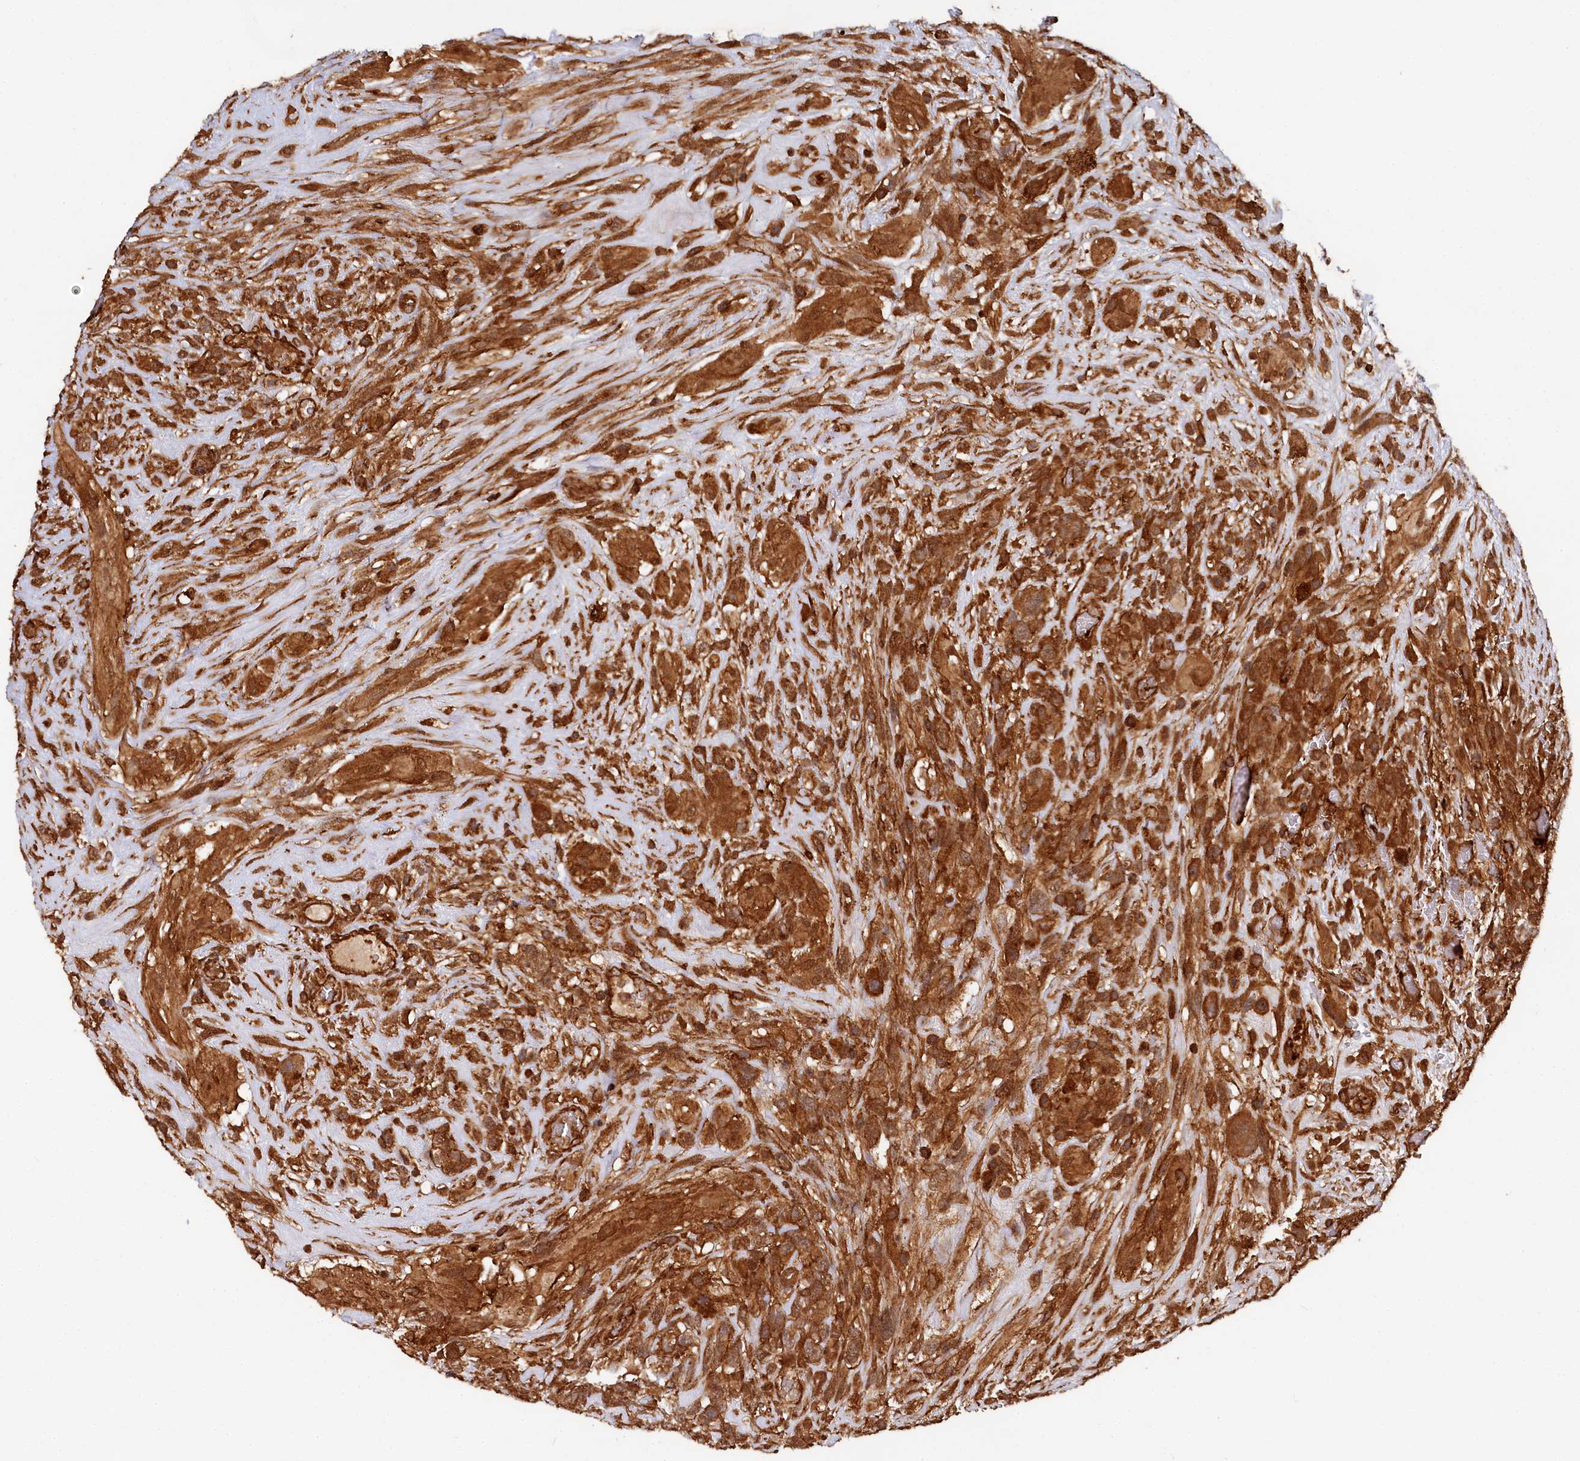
{"staining": {"intensity": "strong", "quantity": ">75%", "location": "cytoplasmic/membranous"}, "tissue": "glioma", "cell_type": "Tumor cells", "image_type": "cancer", "snomed": [{"axis": "morphology", "description": "Glioma, malignant, High grade"}, {"axis": "topography", "description": "Brain"}], "caption": "IHC staining of high-grade glioma (malignant), which exhibits high levels of strong cytoplasmic/membranous staining in about >75% of tumor cells indicating strong cytoplasmic/membranous protein staining. The staining was performed using DAB (brown) for protein detection and nuclei were counterstained in hematoxylin (blue).", "gene": "STUB1", "patient": {"sex": "male", "age": 61}}